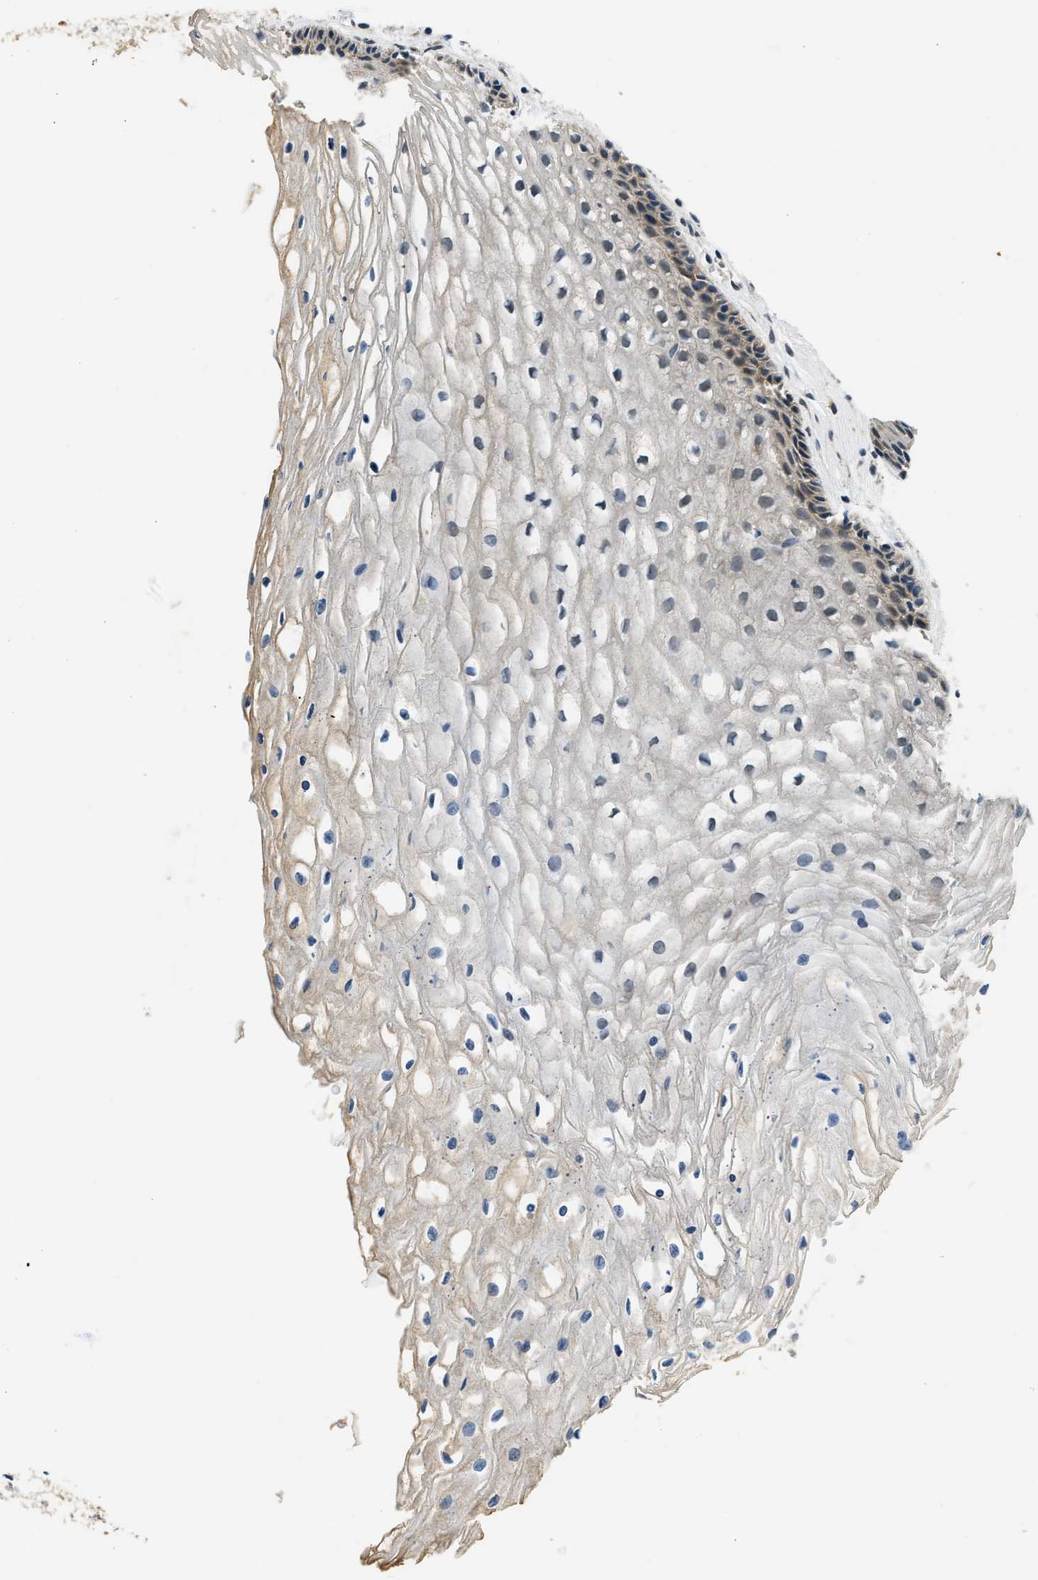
{"staining": {"intensity": "moderate", "quantity": ">75%", "location": "cytoplasmic/membranous"}, "tissue": "cervix", "cell_type": "Glandular cells", "image_type": "normal", "snomed": [{"axis": "morphology", "description": "Normal tissue, NOS"}, {"axis": "topography", "description": "Cervix"}], "caption": "DAB immunohistochemical staining of normal cervix demonstrates moderate cytoplasmic/membranous protein positivity in approximately >75% of glandular cells.", "gene": "SMAD4", "patient": {"sex": "female", "age": 77}}